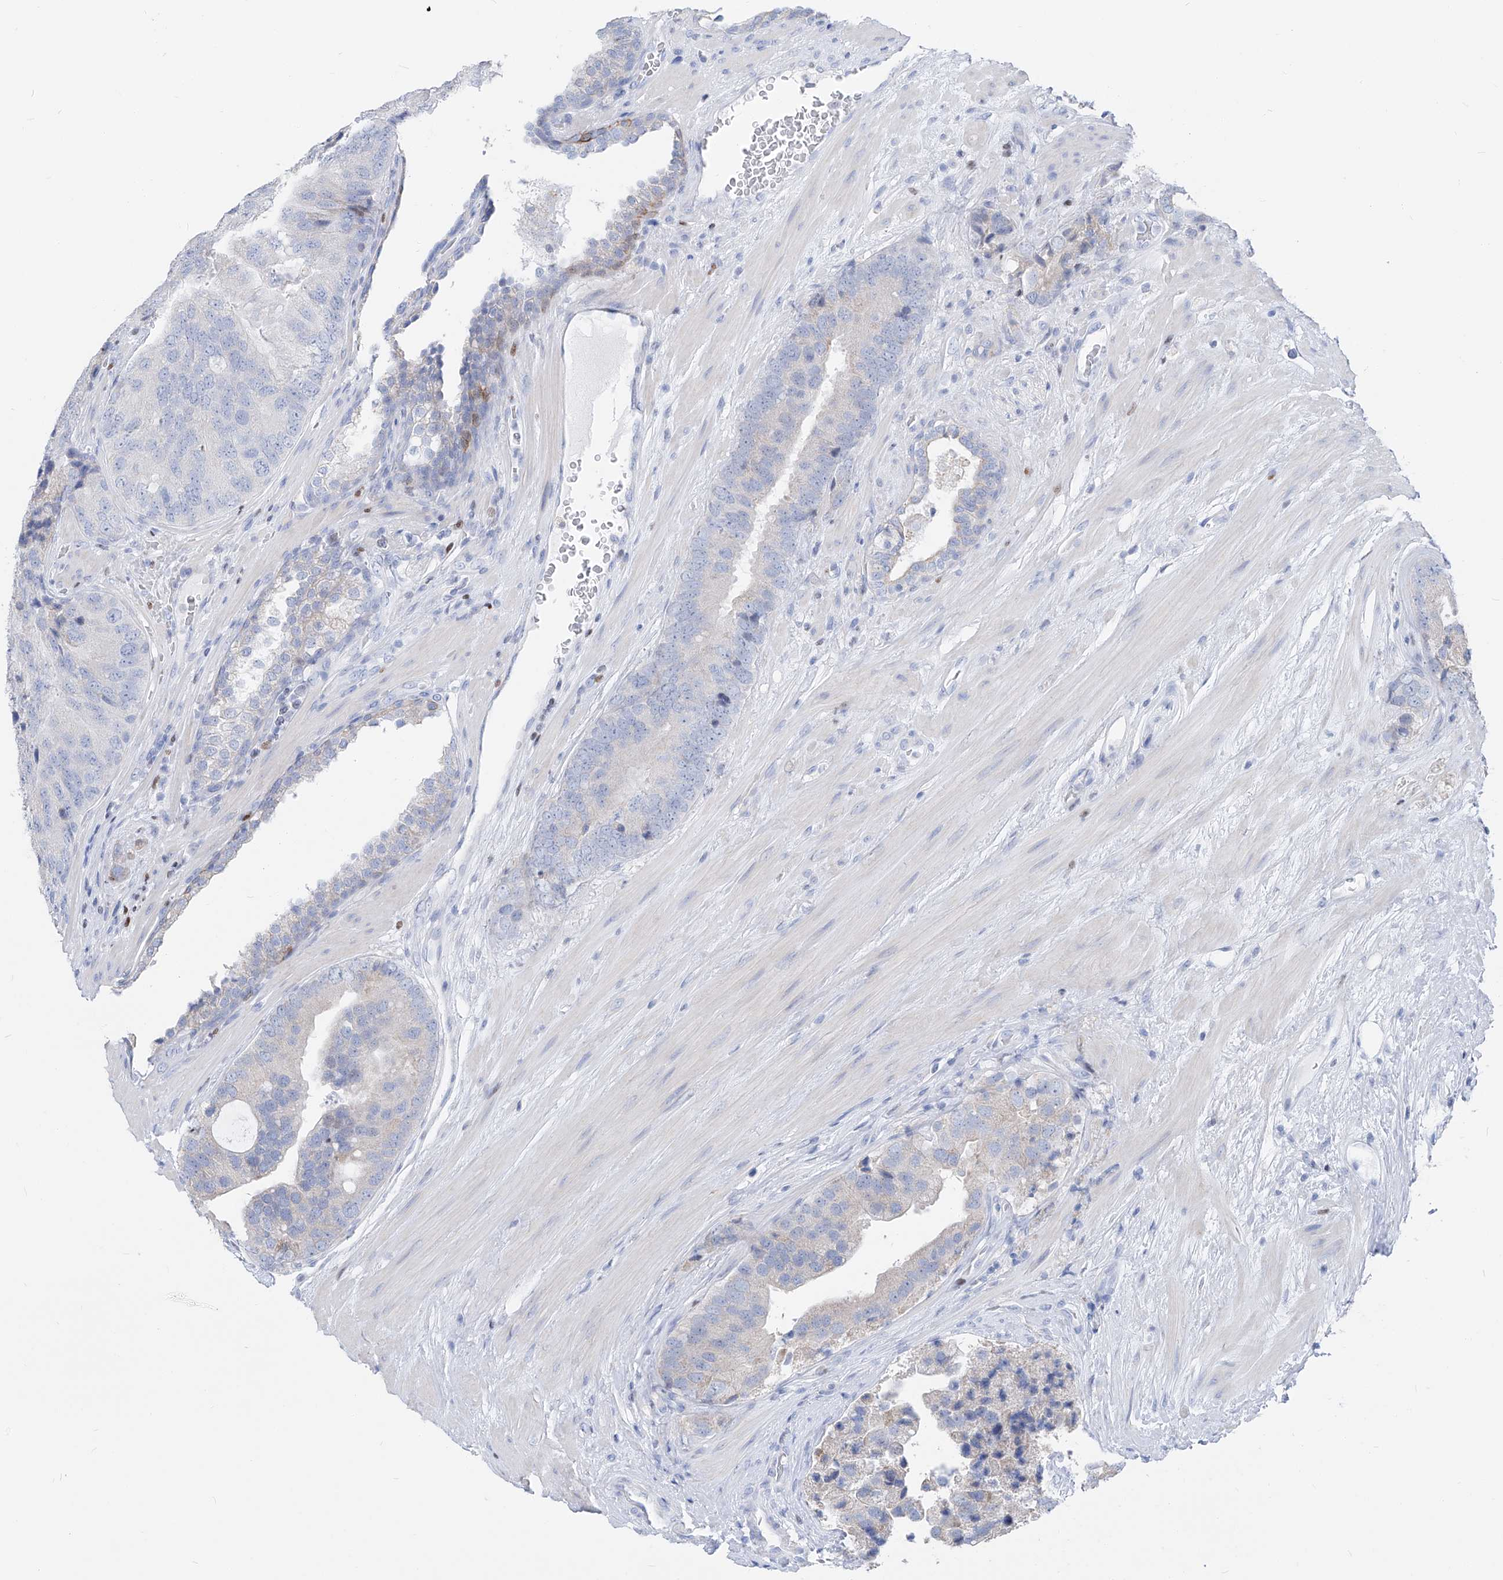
{"staining": {"intensity": "negative", "quantity": "none", "location": "none"}, "tissue": "prostate cancer", "cell_type": "Tumor cells", "image_type": "cancer", "snomed": [{"axis": "morphology", "description": "Adenocarcinoma, High grade"}, {"axis": "topography", "description": "Prostate"}], "caption": "There is no significant staining in tumor cells of prostate cancer (adenocarcinoma (high-grade)). (Stains: DAB immunohistochemistry (IHC) with hematoxylin counter stain, Microscopy: brightfield microscopy at high magnification).", "gene": "FRS3", "patient": {"sex": "male", "age": 70}}